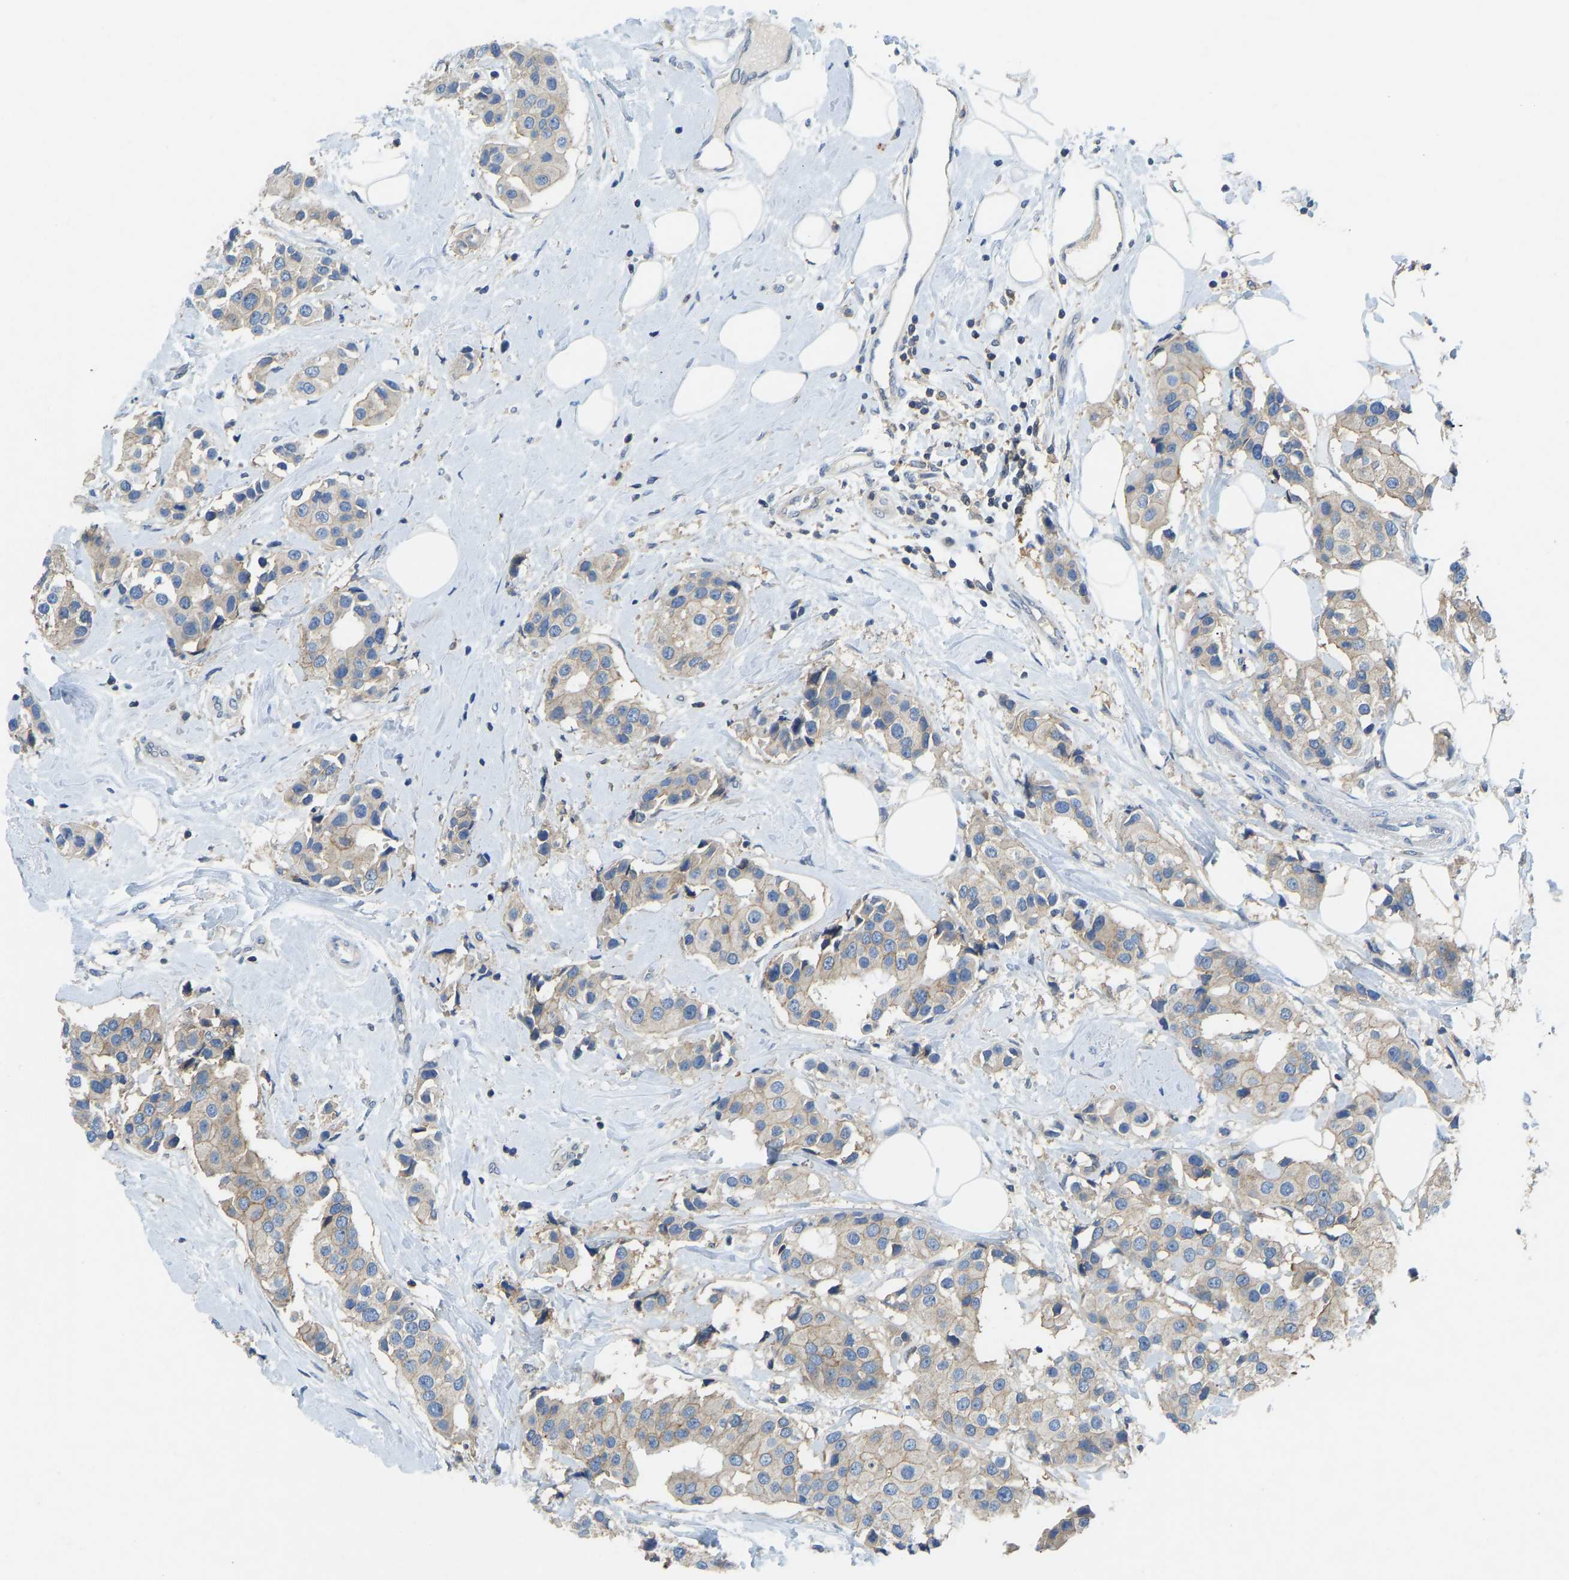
{"staining": {"intensity": "weak", "quantity": ">75%", "location": "cytoplasmic/membranous"}, "tissue": "breast cancer", "cell_type": "Tumor cells", "image_type": "cancer", "snomed": [{"axis": "morphology", "description": "Normal tissue, NOS"}, {"axis": "morphology", "description": "Duct carcinoma"}, {"axis": "topography", "description": "Breast"}], "caption": "DAB (3,3'-diaminobenzidine) immunohistochemical staining of human breast invasive ductal carcinoma exhibits weak cytoplasmic/membranous protein positivity in approximately >75% of tumor cells.", "gene": "NDRG3", "patient": {"sex": "female", "age": 39}}